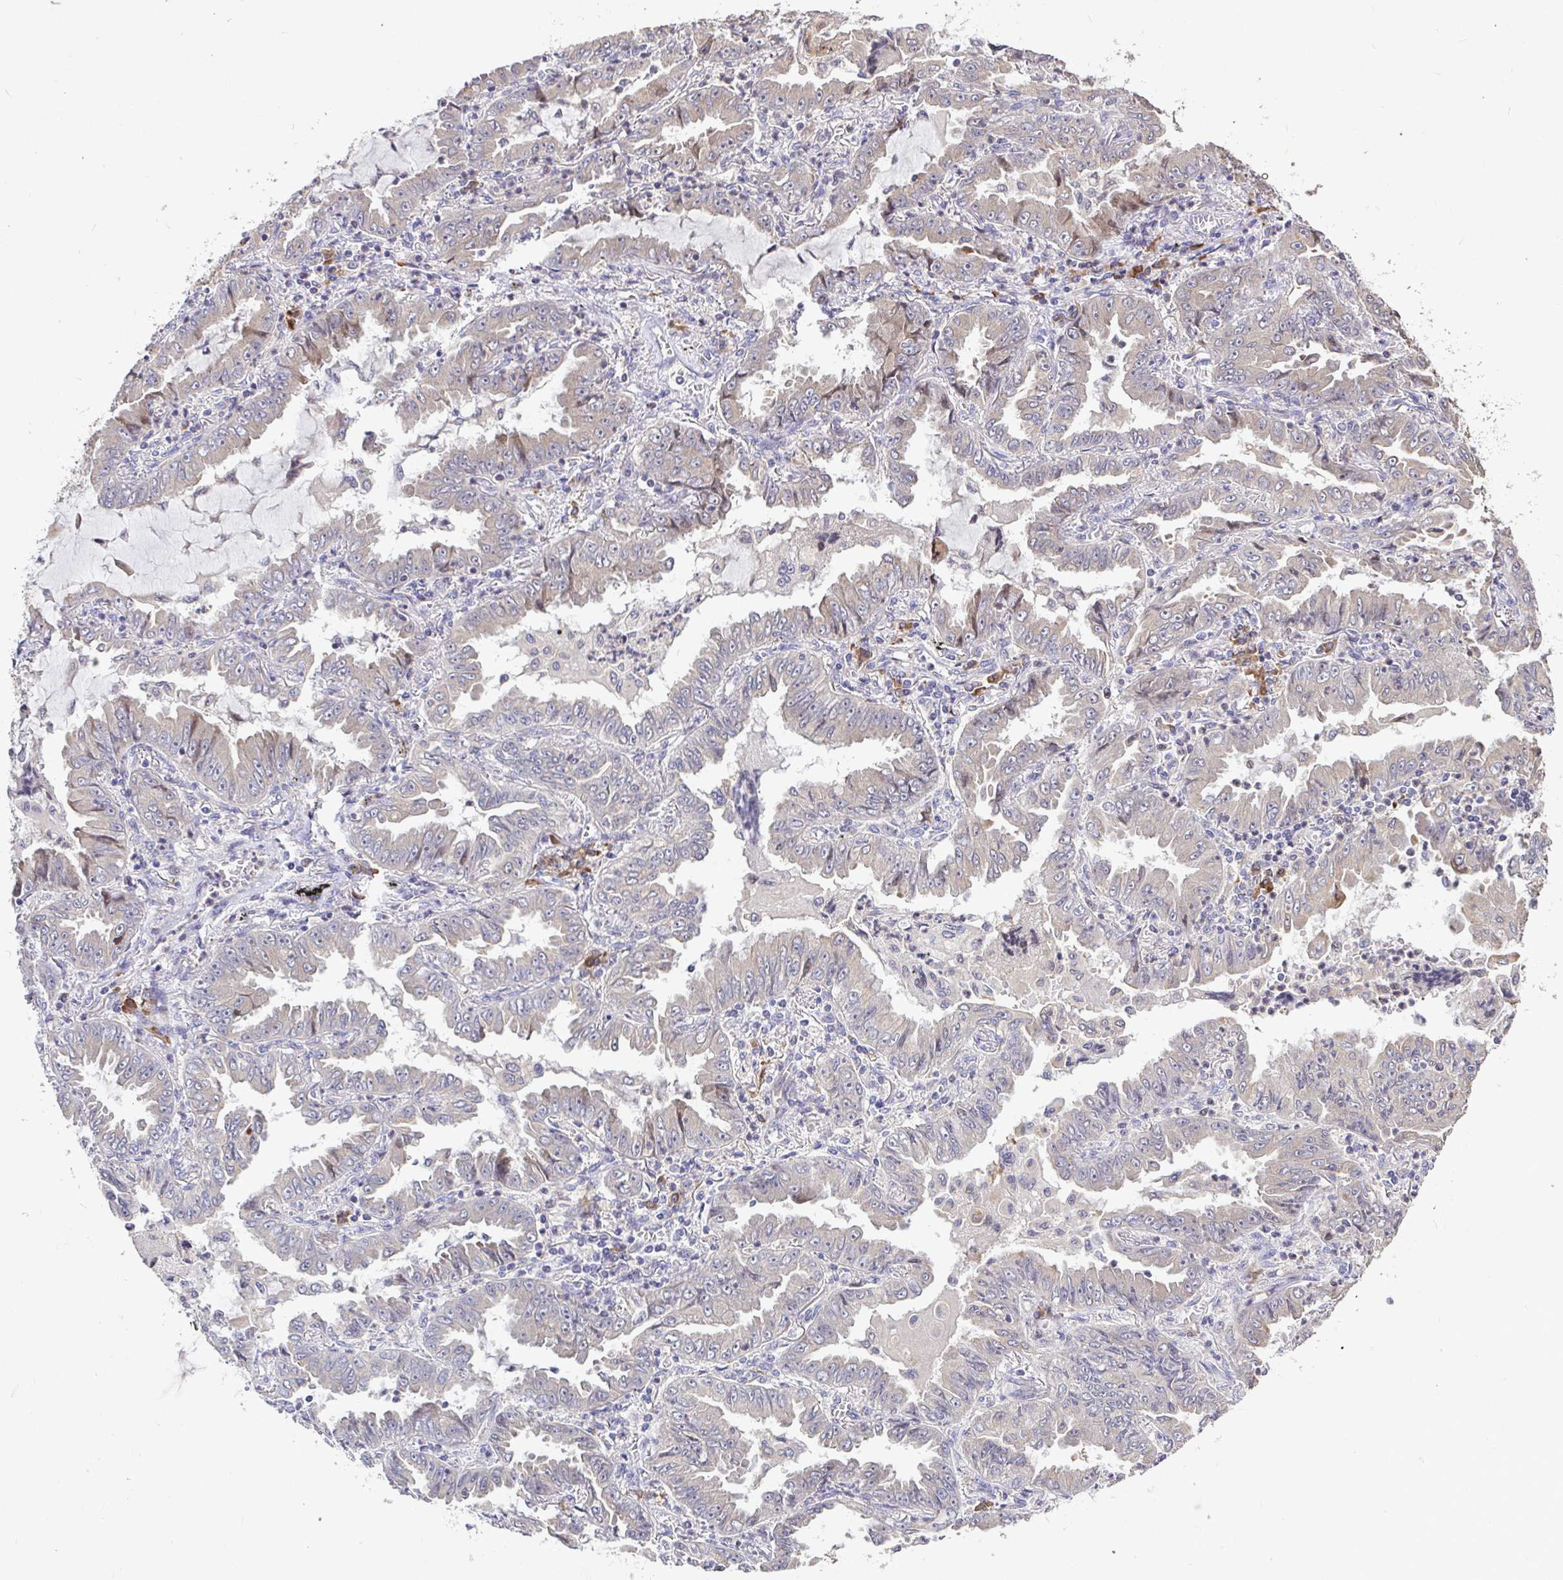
{"staining": {"intensity": "negative", "quantity": "none", "location": "none"}, "tissue": "lung cancer", "cell_type": "Tumor cells", "image_type": "cancer", "snomed": [{"axis": "morphology", "description": "Adenocarcinoma, NOS"}, {"axis": "topography", "description": "Lung"}], "caption": "Human lung cancer stained for a protein using IHC displays no staining in tumor cells.", "gene": "ELP1", "patient": {"sex": "female", "age": 52}}